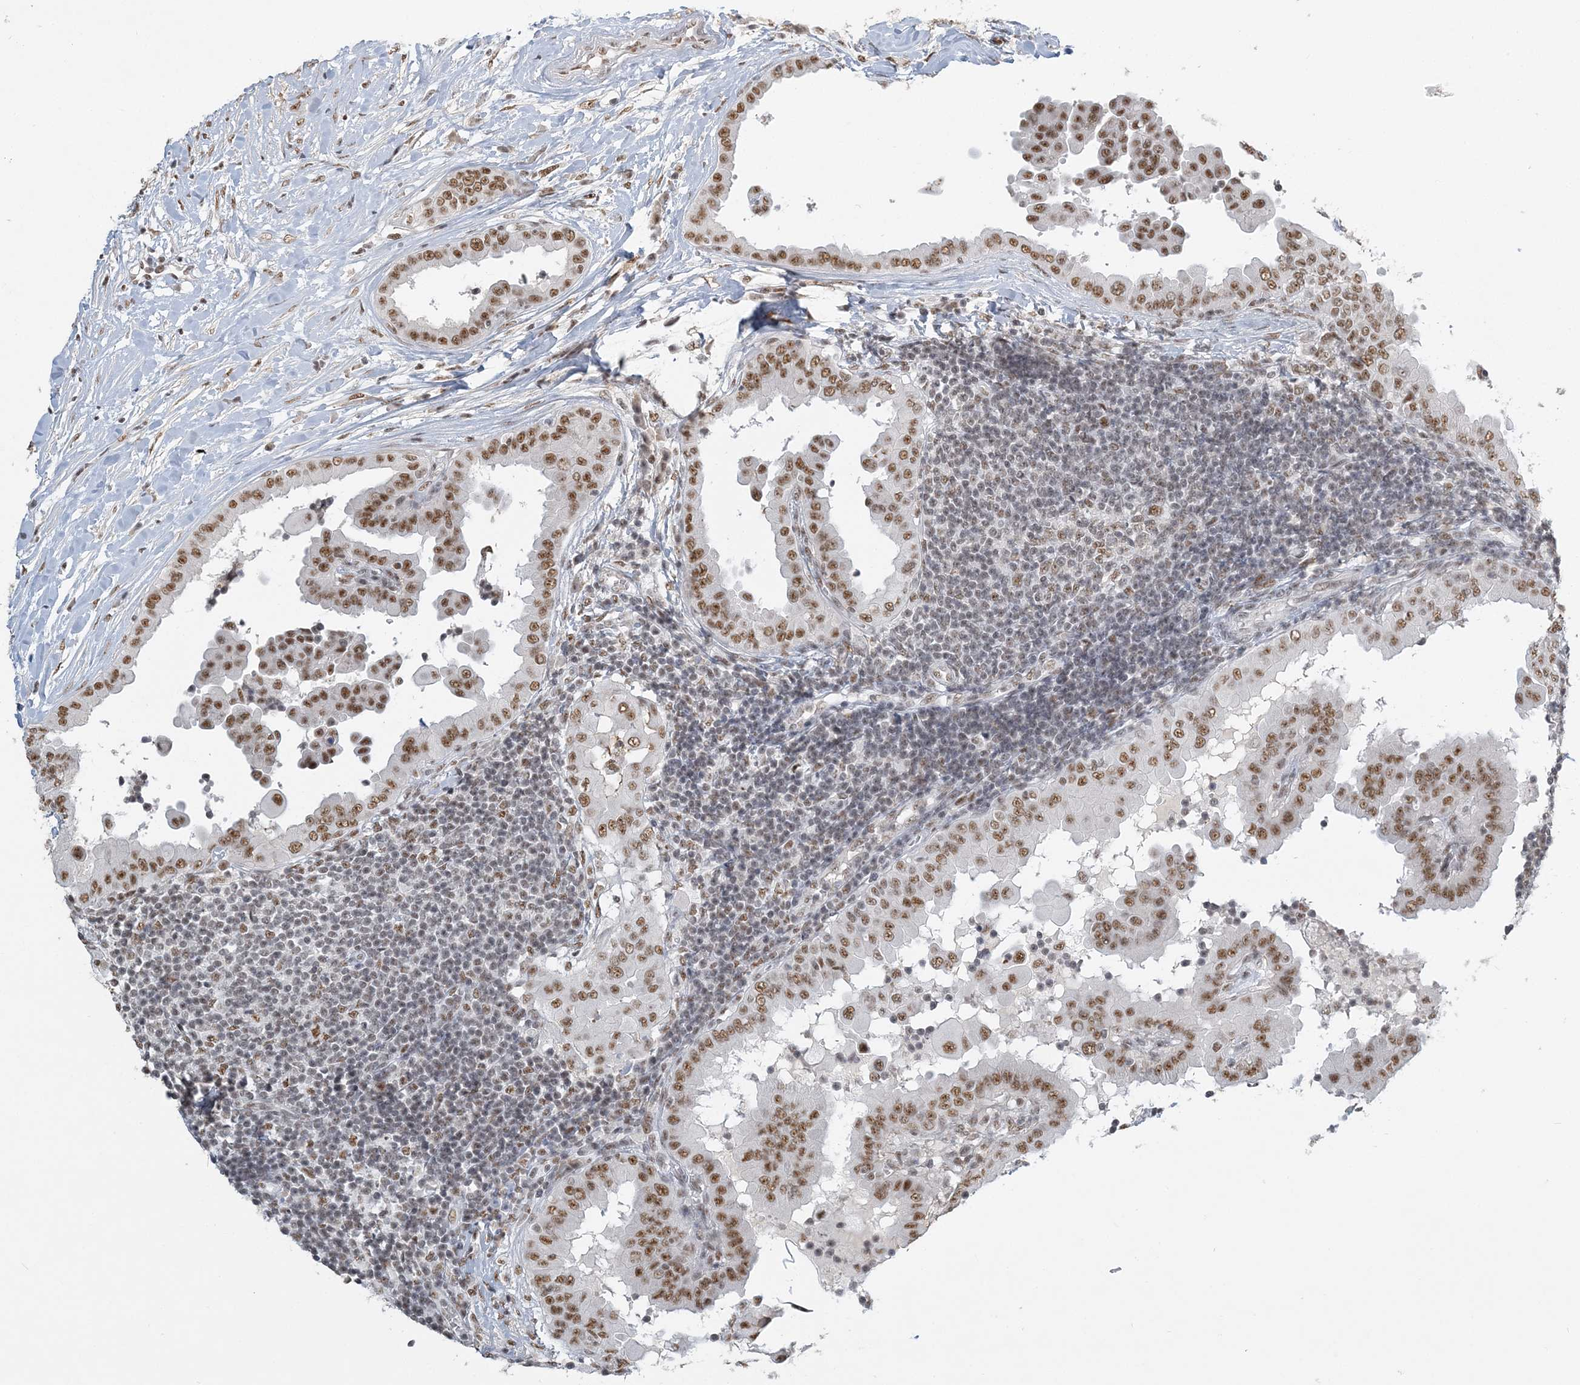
{"staining": {"intensity": "moderate", "quantity": ">75%", "location": "nuclear"}, "tissue": "thyroid cancer", "cell_type": "Tumor cells", "image_type": "cancer", "snomed": [{"axis": "morphology", "description": "Papillary adenocarcinoma, NOS"}, {"axis": "topography", "description": "Thyroid gland"}], "caption": "Moderate nuclear positivity for a protein is appreciated in approximately >75% of tumor cells of thyroid papillary adenocarcinoma using immunohistochemistry.", "gene": "PLRG1", "patient": {"sex": "male", "age": 33}}